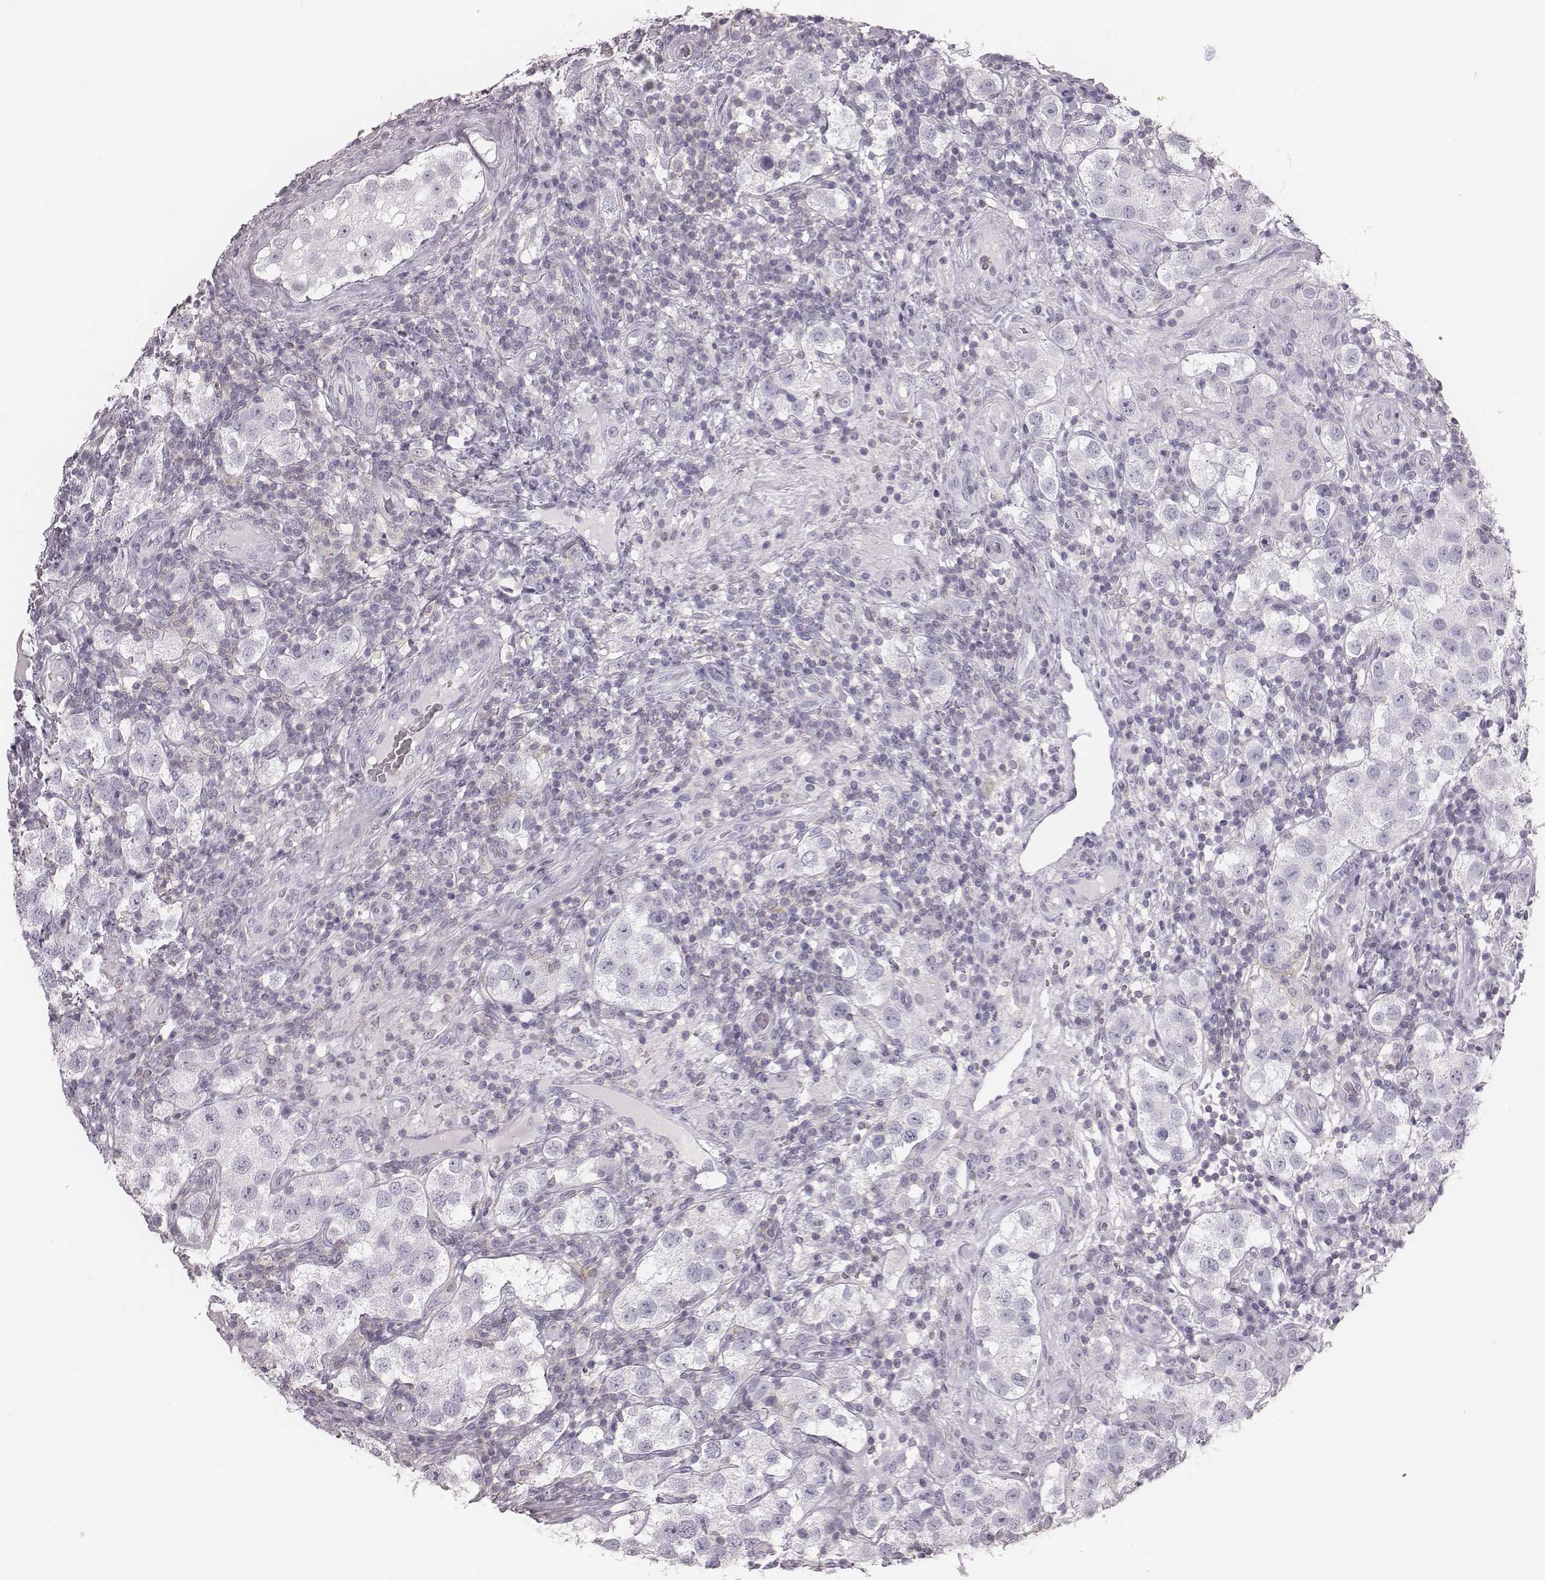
{"staining": {"intensity": "negative", "quantity": "none", "location": "none"}, "tissue": "testis cancer", "cell_type": "Tumor cells", "image_type": "cancer", "snomed": [{"axis": "morphology", "description": "Seminoma, NOS"}, {"axis": "topography", "description": "Testis"}], "caption": "This is an immunohistochemistry (IHC) image of testis seminoma. There is no expression in tumor cells.", "gene": "ZNF365", "patient": {"sex": "male", "age": 37}}